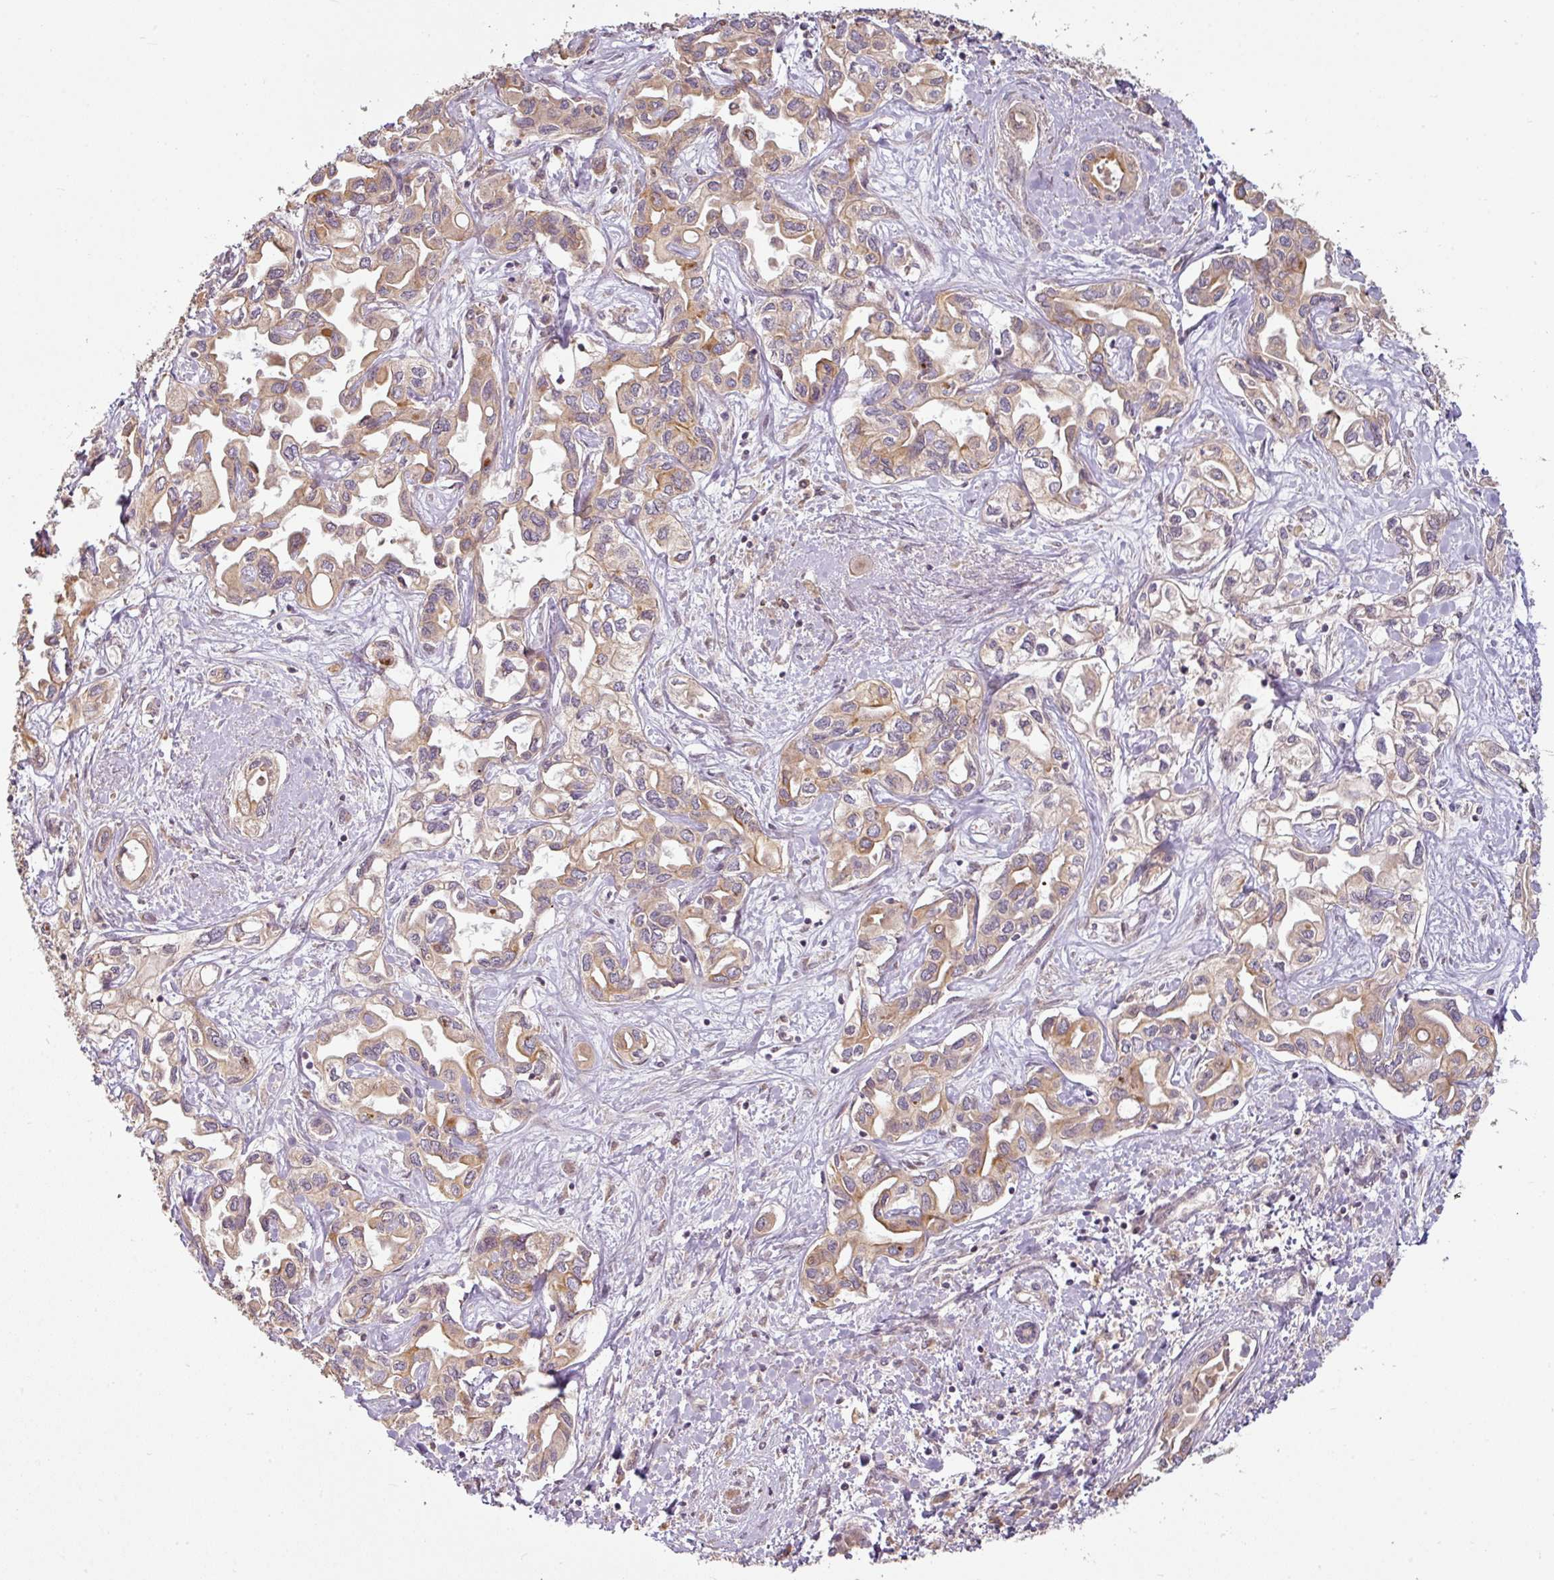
{"staining": {"intensity": "moderate", "quantity": ">75%", "location": "cytoplasmic/membranous"}, "tissue": "liver cancer", "cell_type": "Tumor cells", "image_type": "cancer", "snomed": [{"axis": "morphology", "description": "Cholangiocarcinoma"}, {"axis": "topography", "description": "Liver"}], "caption": "A high-resolution micrograph shows IHC staining of liver cancer, which demonstrates moderate cytoplasmic/membranous staining in approximately >75% of tumor cells.", "gene": "RNF31", "patient": {"sex": "female", "age": 64}}